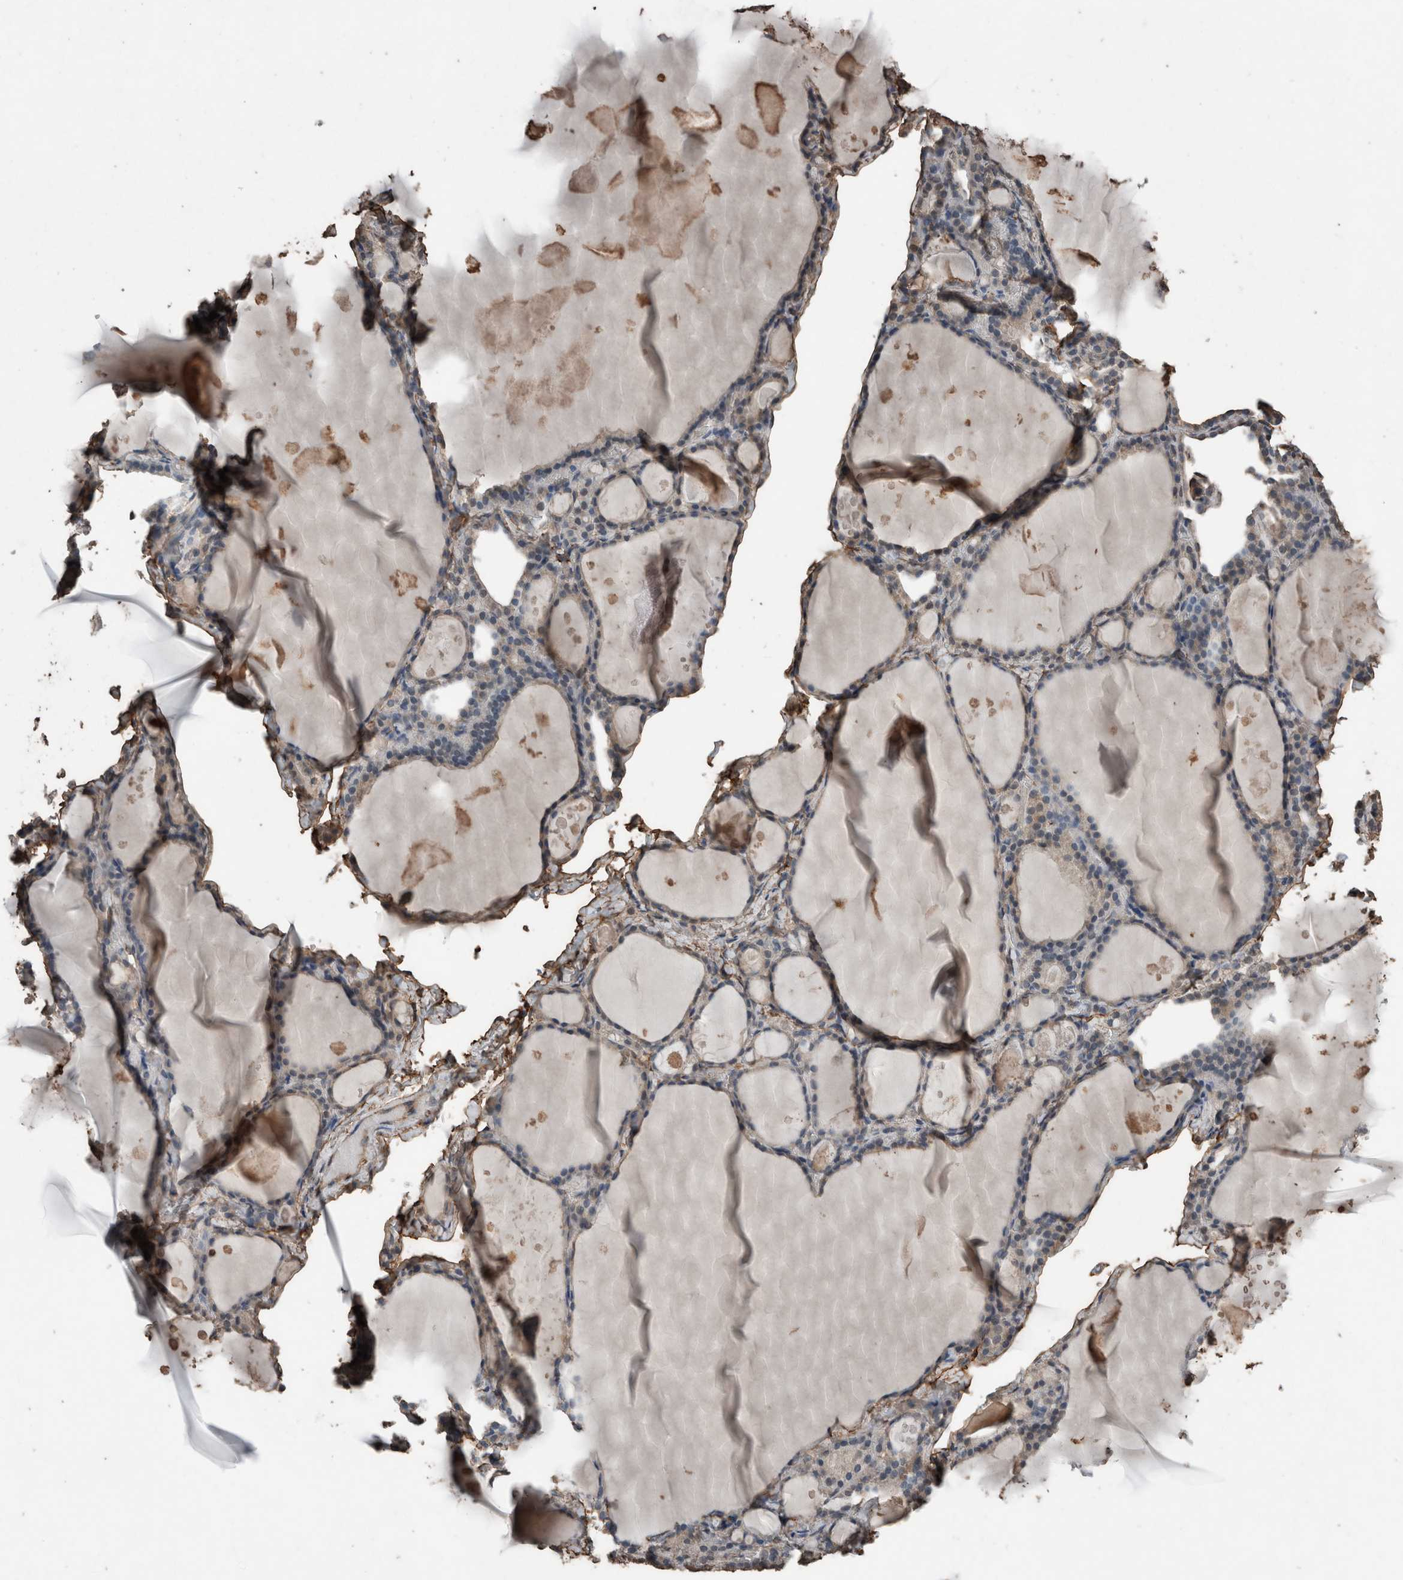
{"staining": {"intensity": "weak", "quantity": "<25%", "location": "cytoplasmic/membranous"}, "tissue": "thyroid gland", "cell_type": "Glandular cells", "image_type": "normal", "snomed": [{"axis": "morphology", "description": "Normal tissue, NOS"}, {"axis": "topography", "description": "Thyroid gland"}], "caption": "This is a histopathology image of IHC staining of benign thyroid gland, which shows no expression in glandular cells. Brightfield microscopy of immunohistochemistry stained with DAB (brown) and hematoxylin (blue), captured at high magnification.", "gene": "S100A10", "patient": {"sex": "male", "age": 56}}